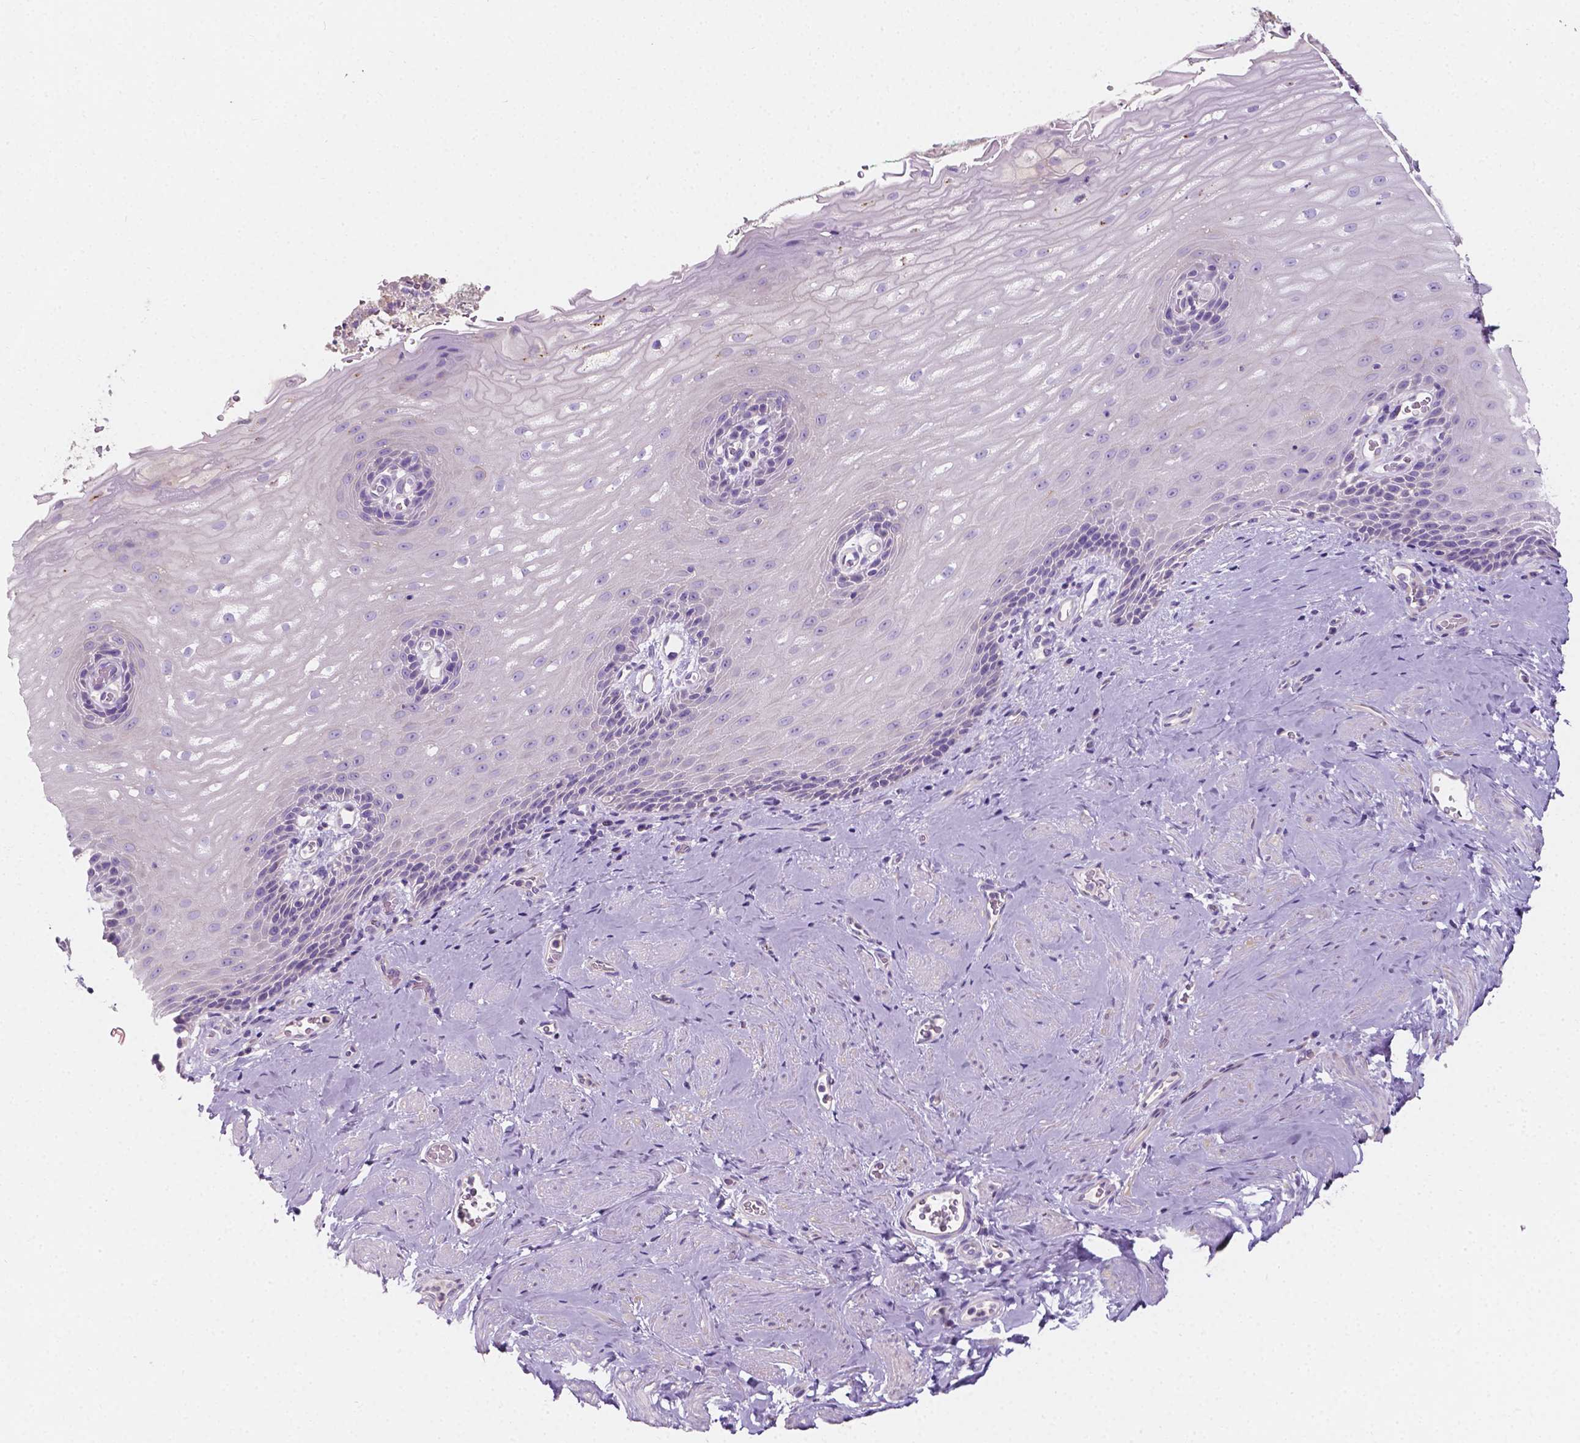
{"staining": {"intensity": "negative", "quantity": "none", "location": "none"}, "tissue": "esophagus", "cell_type": "Squamous epithelial cells", "image_type": "normal", "snomed": [{"axis": "morphology", "description": "Normal tissue, NOS"}, {"axis": "topography", "description": "Esophagus"}], "caption": "Immunohistochemistry image of benign esophagus stained for a protein (brown), which demonstrates no expression in squamous epithelial cells. The staining is performed using DAB (3,3'-diaminobenzidine) brown chromogen with nuclei counter-stained in using hematoxylin.", "gene": "SIRT2", "patient": {"sex": "male", "age": 64}}